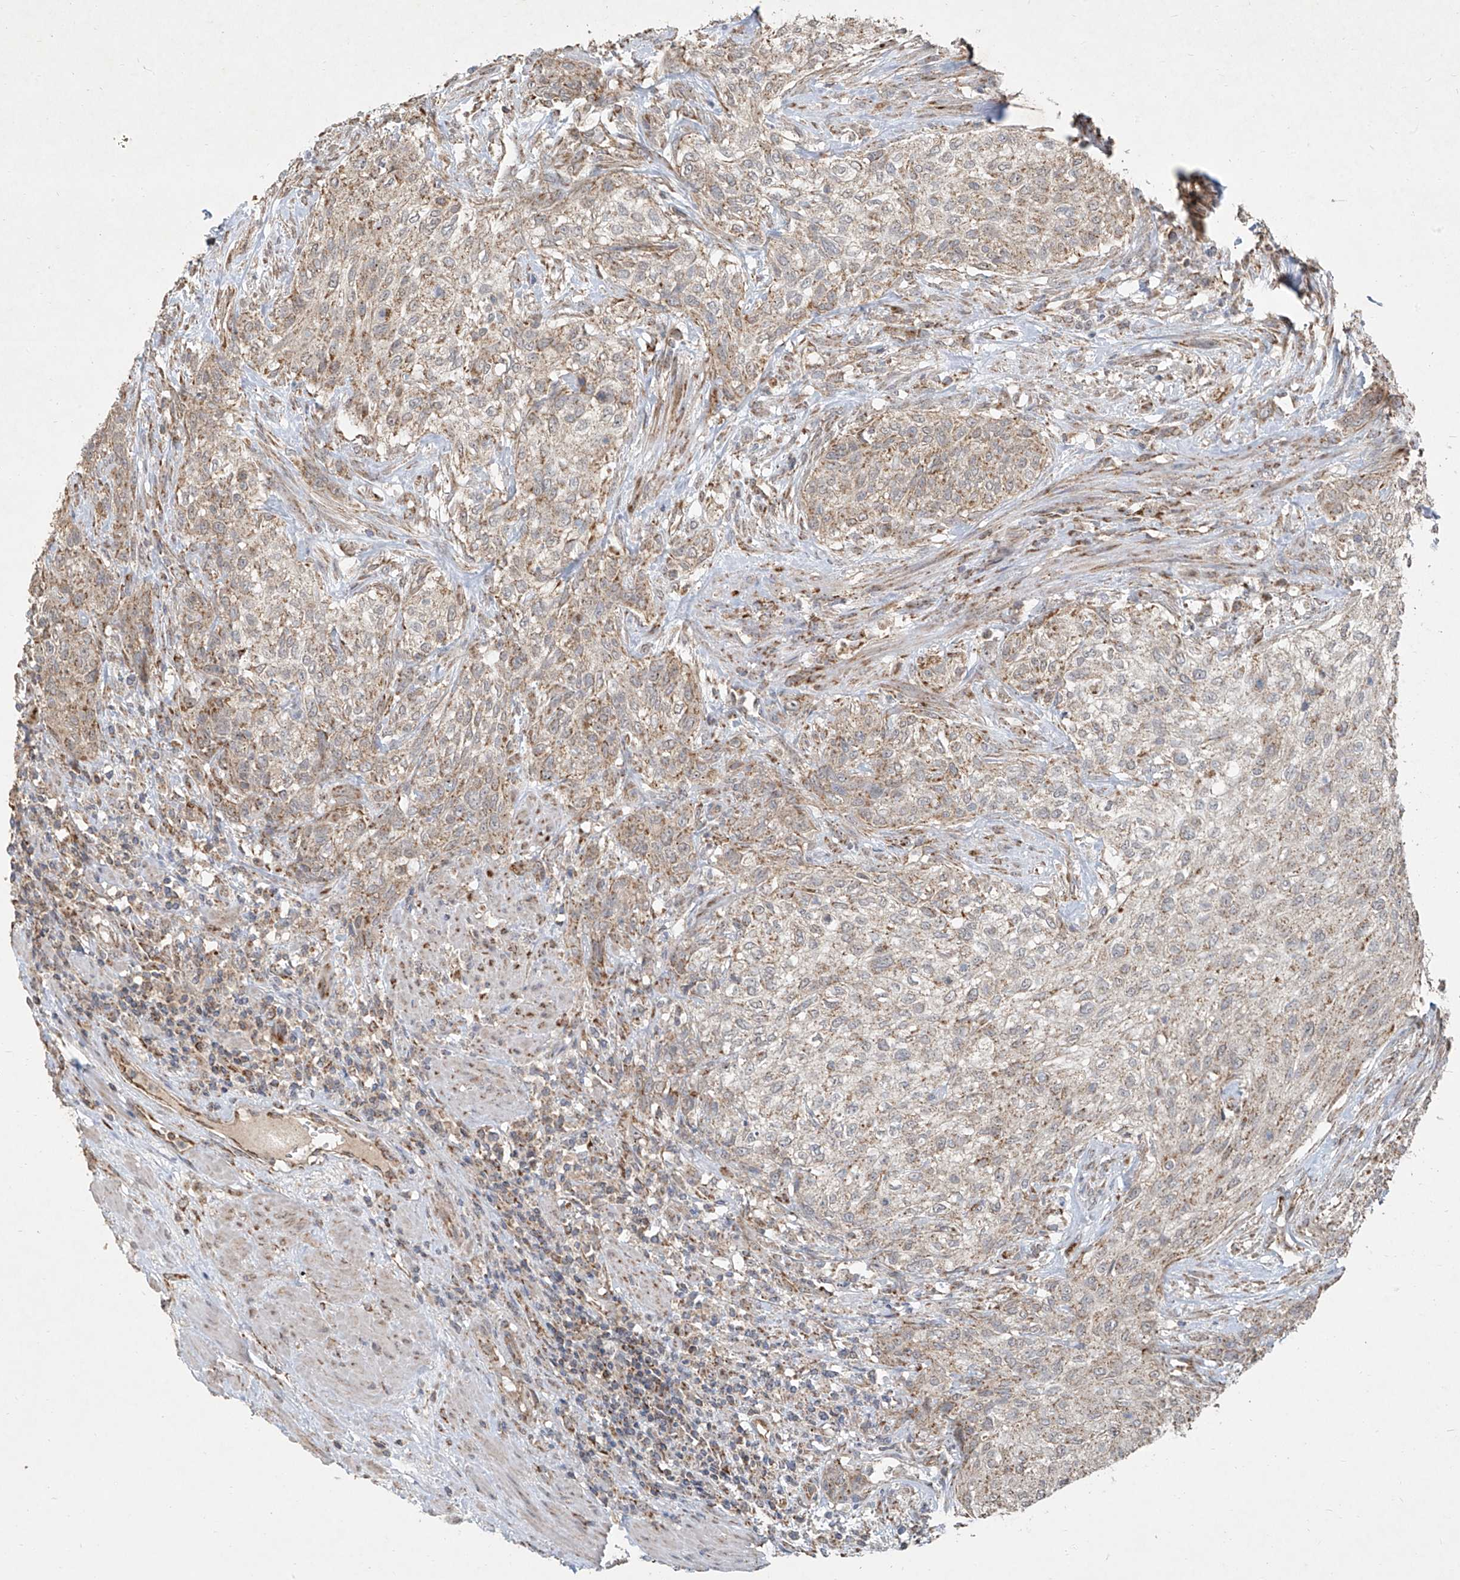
{"staining": {"intensity": "weak", "quantity": ">75%", "location": "cytoplasmic/membranous"}, "tissue": "urothelial cancer", "cell_type": "Tumor cells", "image_type": "cancer", "snomed": [{"axis": "morphology", "description": "Urothelial carcinoma, High grade"}, {"axis": "topography", "description": "Urinary bladder"}], "caption": "A brown stain highlights weak cytoplasmic/membranous staining of a protein in human high-grade urothelial carcinoma tumor cells.", "gene": "UQCC1", "patient": {"sex": "male", "age": 35}}